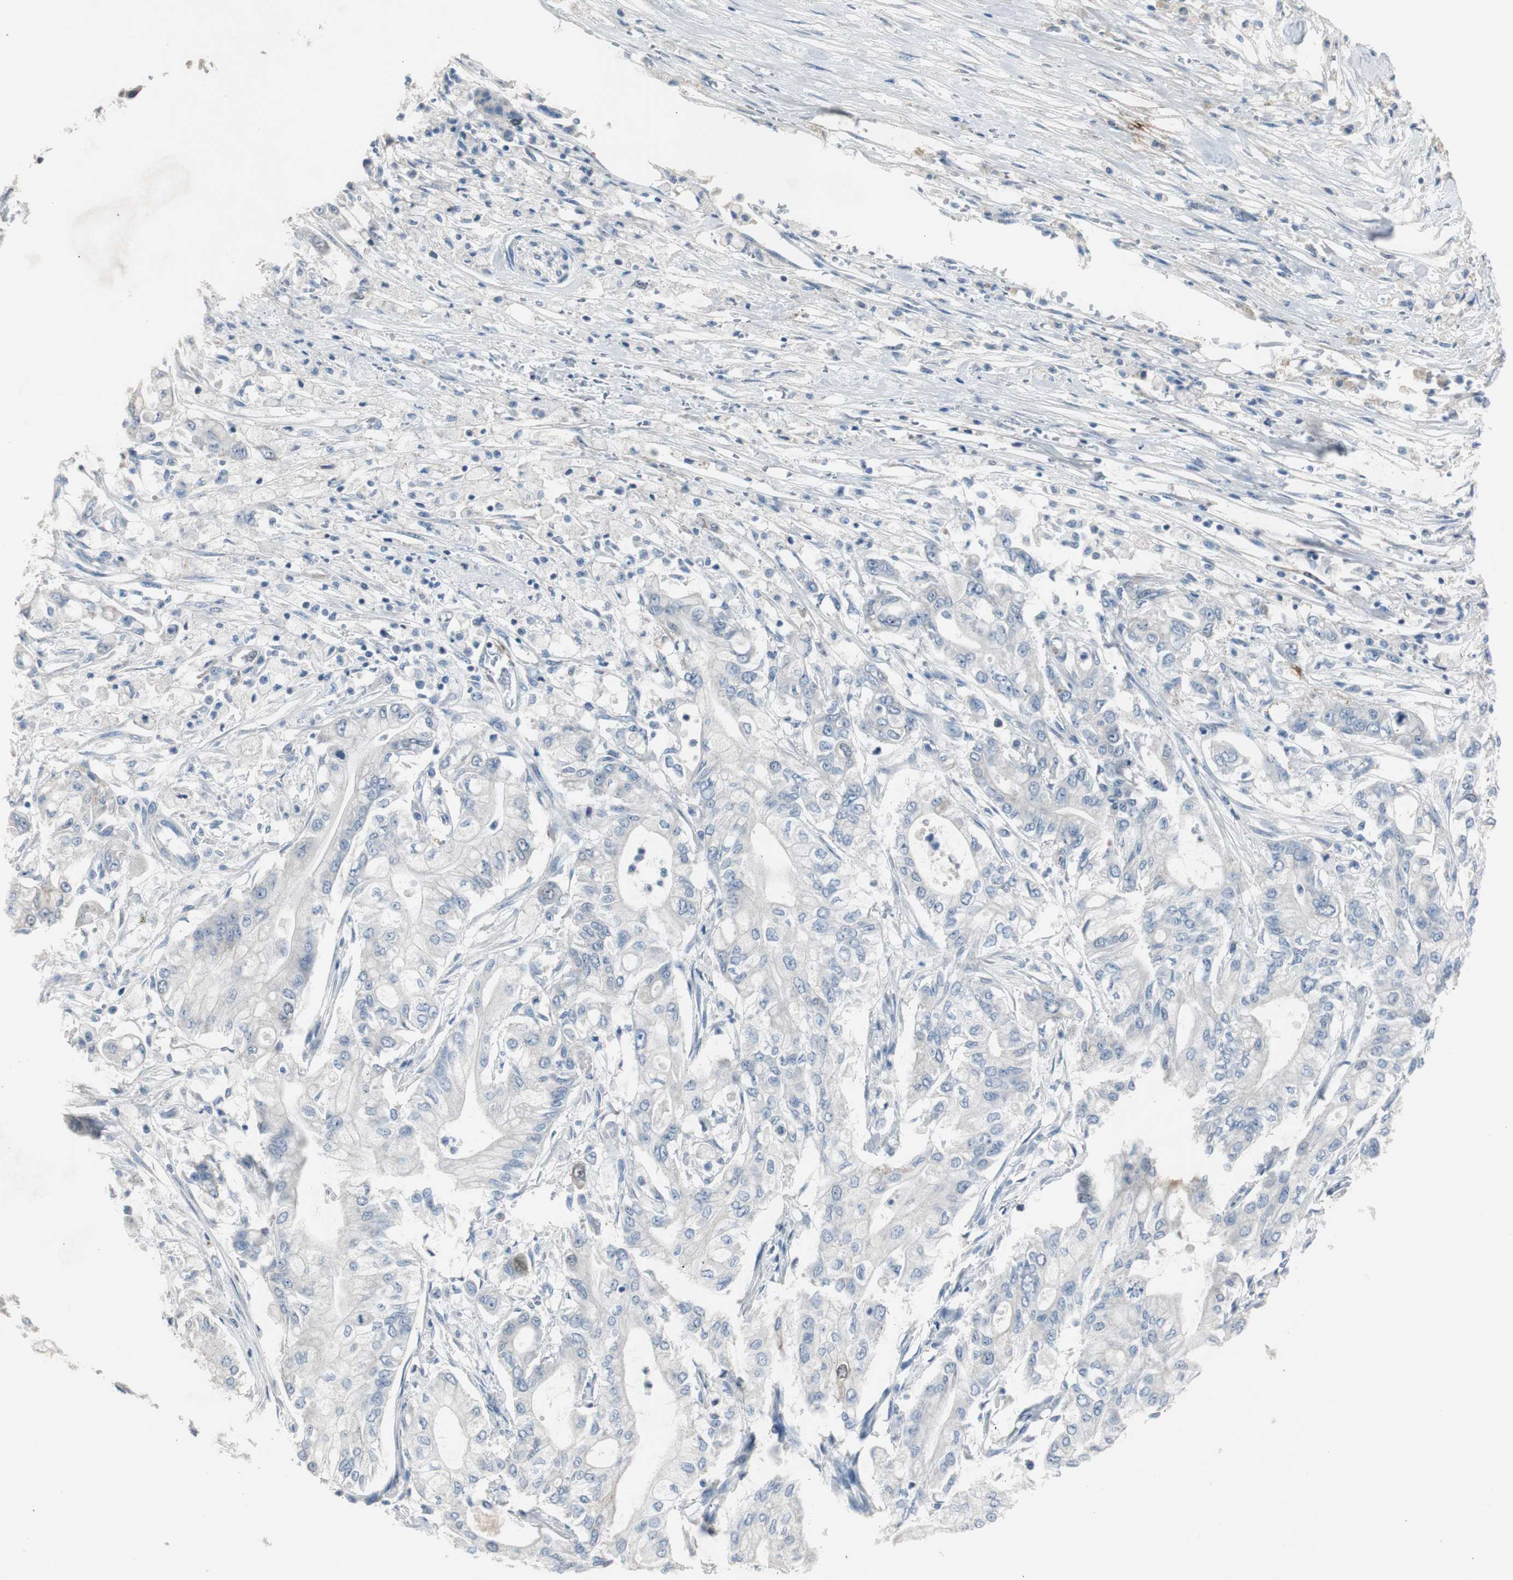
{"staining": {"intensity": "negative", "quantity": "none", "location": "none"}, "tissue": "pancreatic cancer", "cell_type": "Tumor cells", "image_type": "cancer", "snomed": [{"axis": "morphology", "description": "Adenocarcinoma, NOS"}, {"axis": "topography", "description": "Pancreas"}], "caption": "Immunohistochemical staining of pancreatic cancer (adenocarcinoma) displays no significant staining in tumor cells.", "gene": "TK1", "patient": {"sex": "male", "age": 70}}